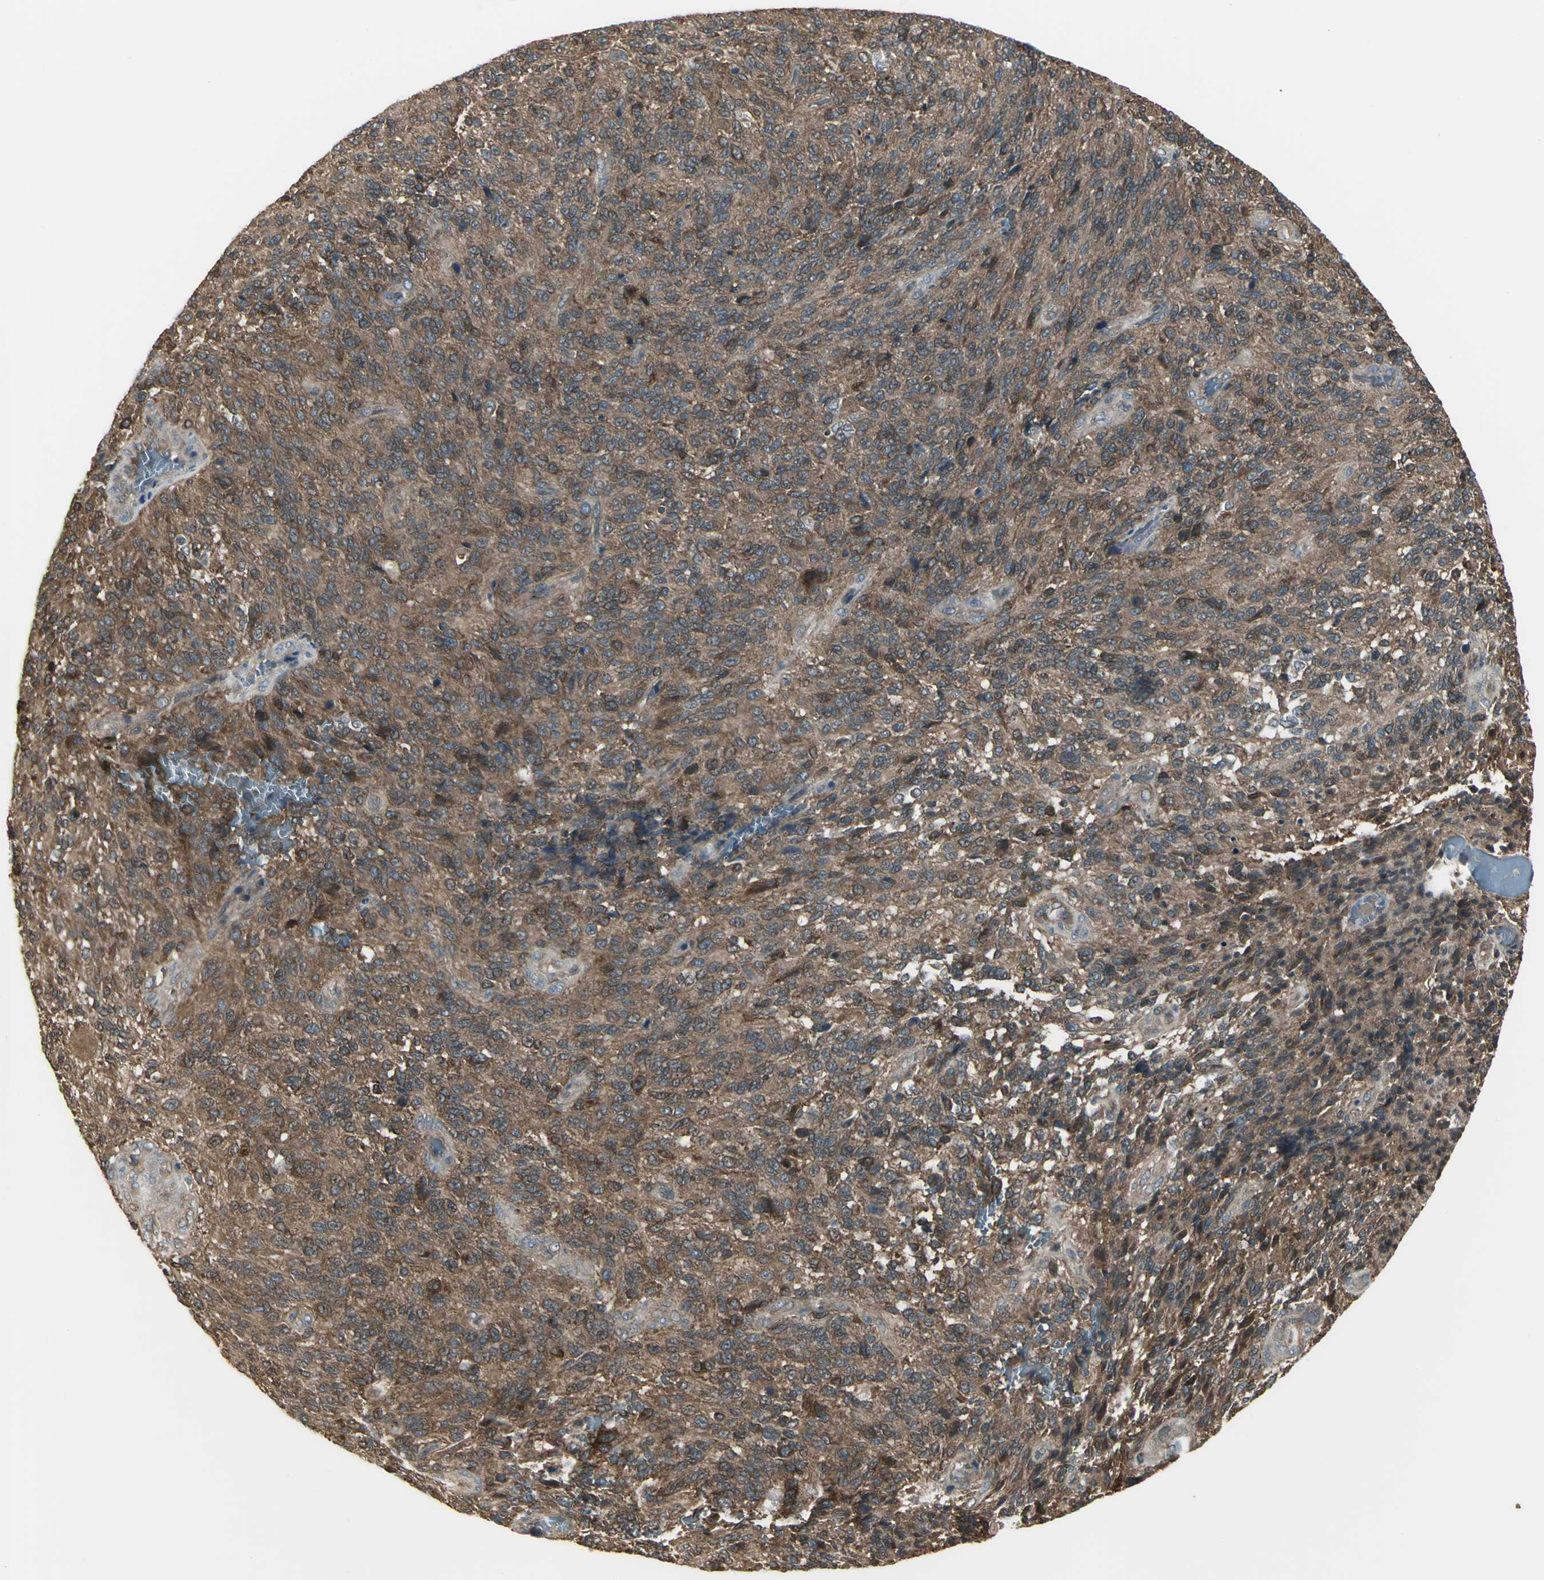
{"staining": {"intensity": "moderate", "quantity": ">75%", "location": "cytoplasmic/membranous"}, "tissue": "glioma", "cell_type": "Tumor cells", "image_type": "cancer", "snomed": [{"axis": "morphology", "description": "Normal tissue, NOS"}, {"axis": "morphology", "description": "Glioma, malignant, High grade"}, {"axis": "topography", "description": "Cerebral cortex"}], "caption": "Human malignant high-grade glioma stained with a brown dye reveals moderate cytoplasmic/membranous positive expression in approximately >75% of tumor cells.", "gene": "PRXL2B", "patient": {"sex": "male", "age": 56}}